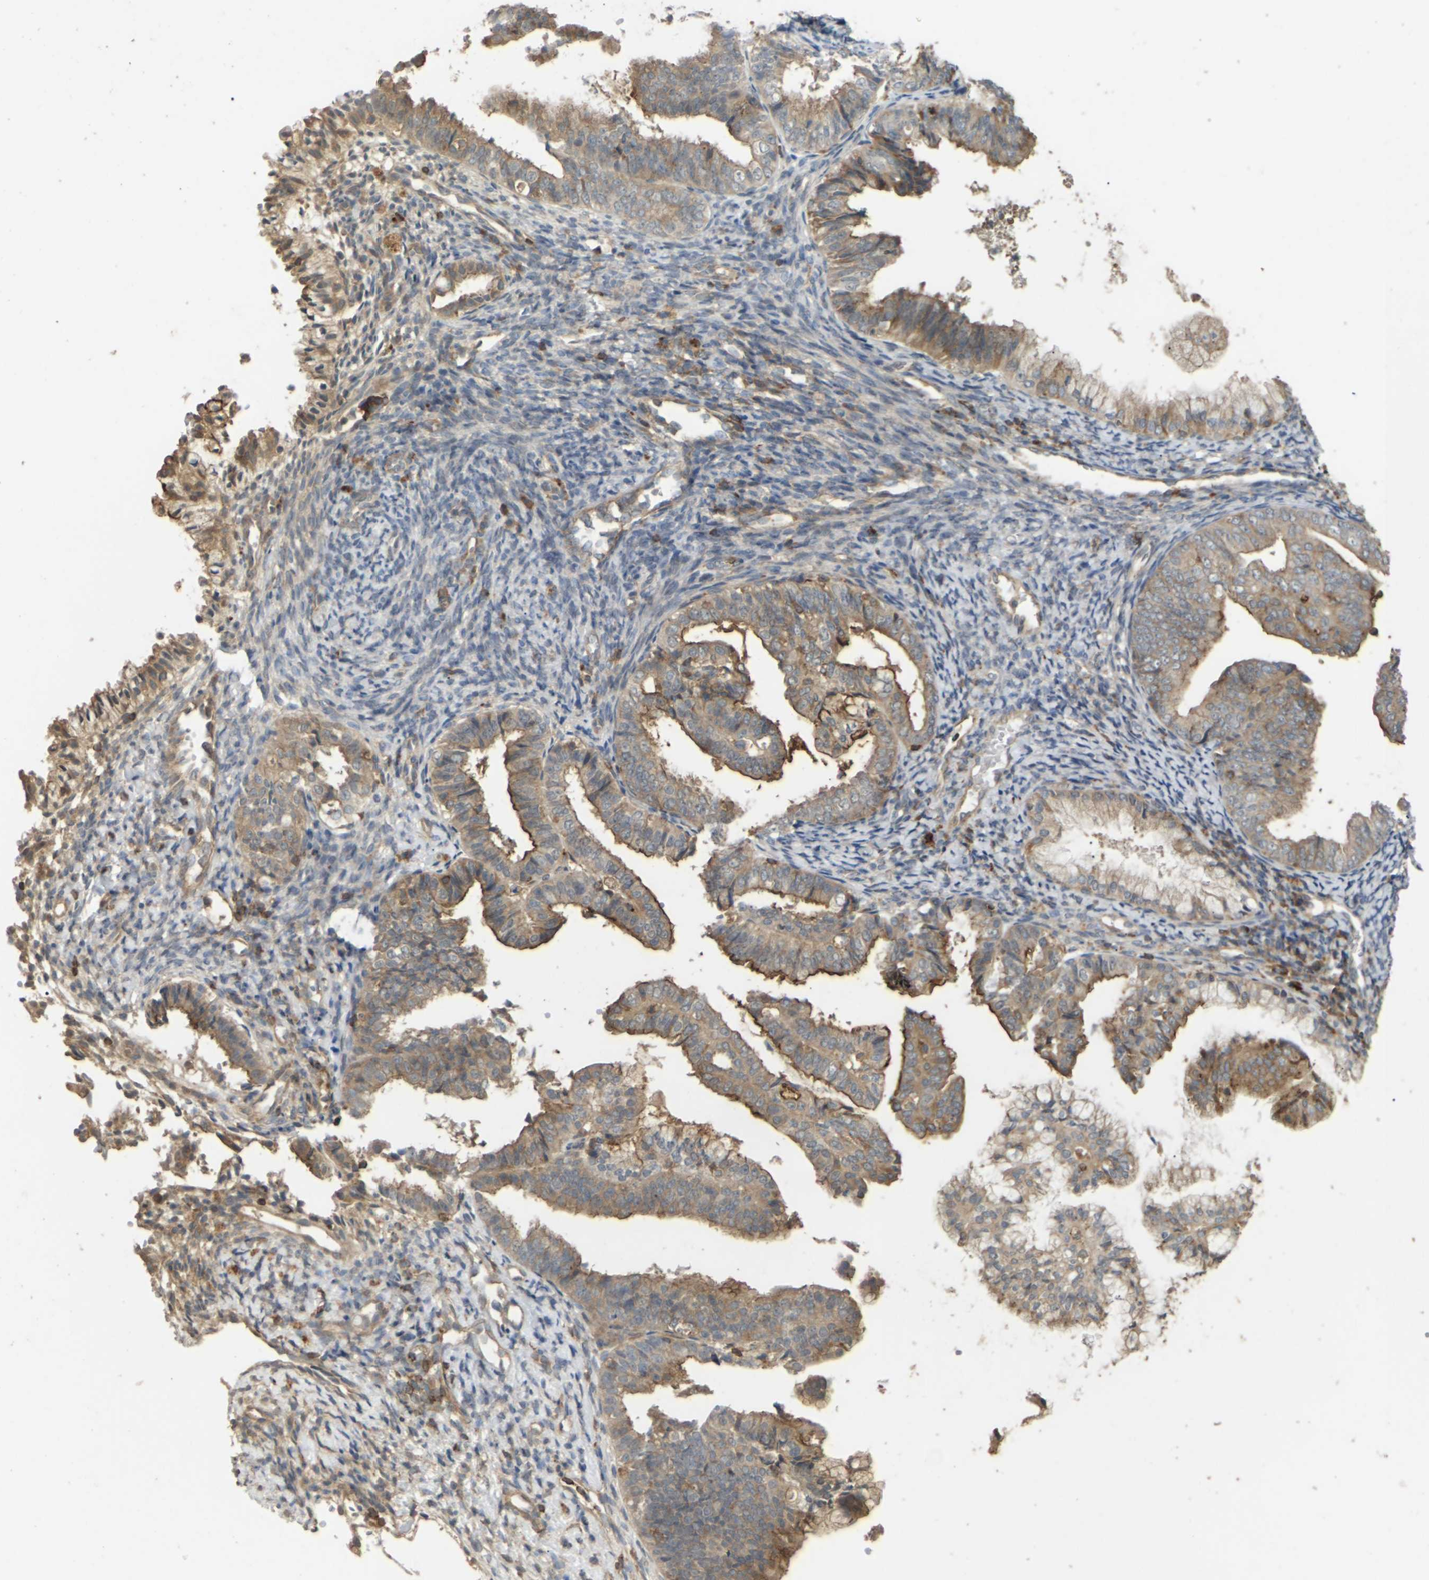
{"staining": {"intensity": "moderate", "quantity": ">75%", "location": "cytoplasmic/membranous"}, "tissue": "endometrial cancer", "cell_type": "Tumor cells", "image_type": "cancer", "snomed": [{"axis": "morphology", "description": "Adenocarcinoma, NOS"}, {"axis": "topography", "description": "Endometrium"}], "caption": "Moderate cytoplasmic/membranous protein positivity is present in approximately >75% of tumor cells in endometrial cancer (adenocarcinoma). (IHC, brightfield microscopy, high magnification).", "gene": "KSR1", "patient": {"sex": "female", "age": 63}}